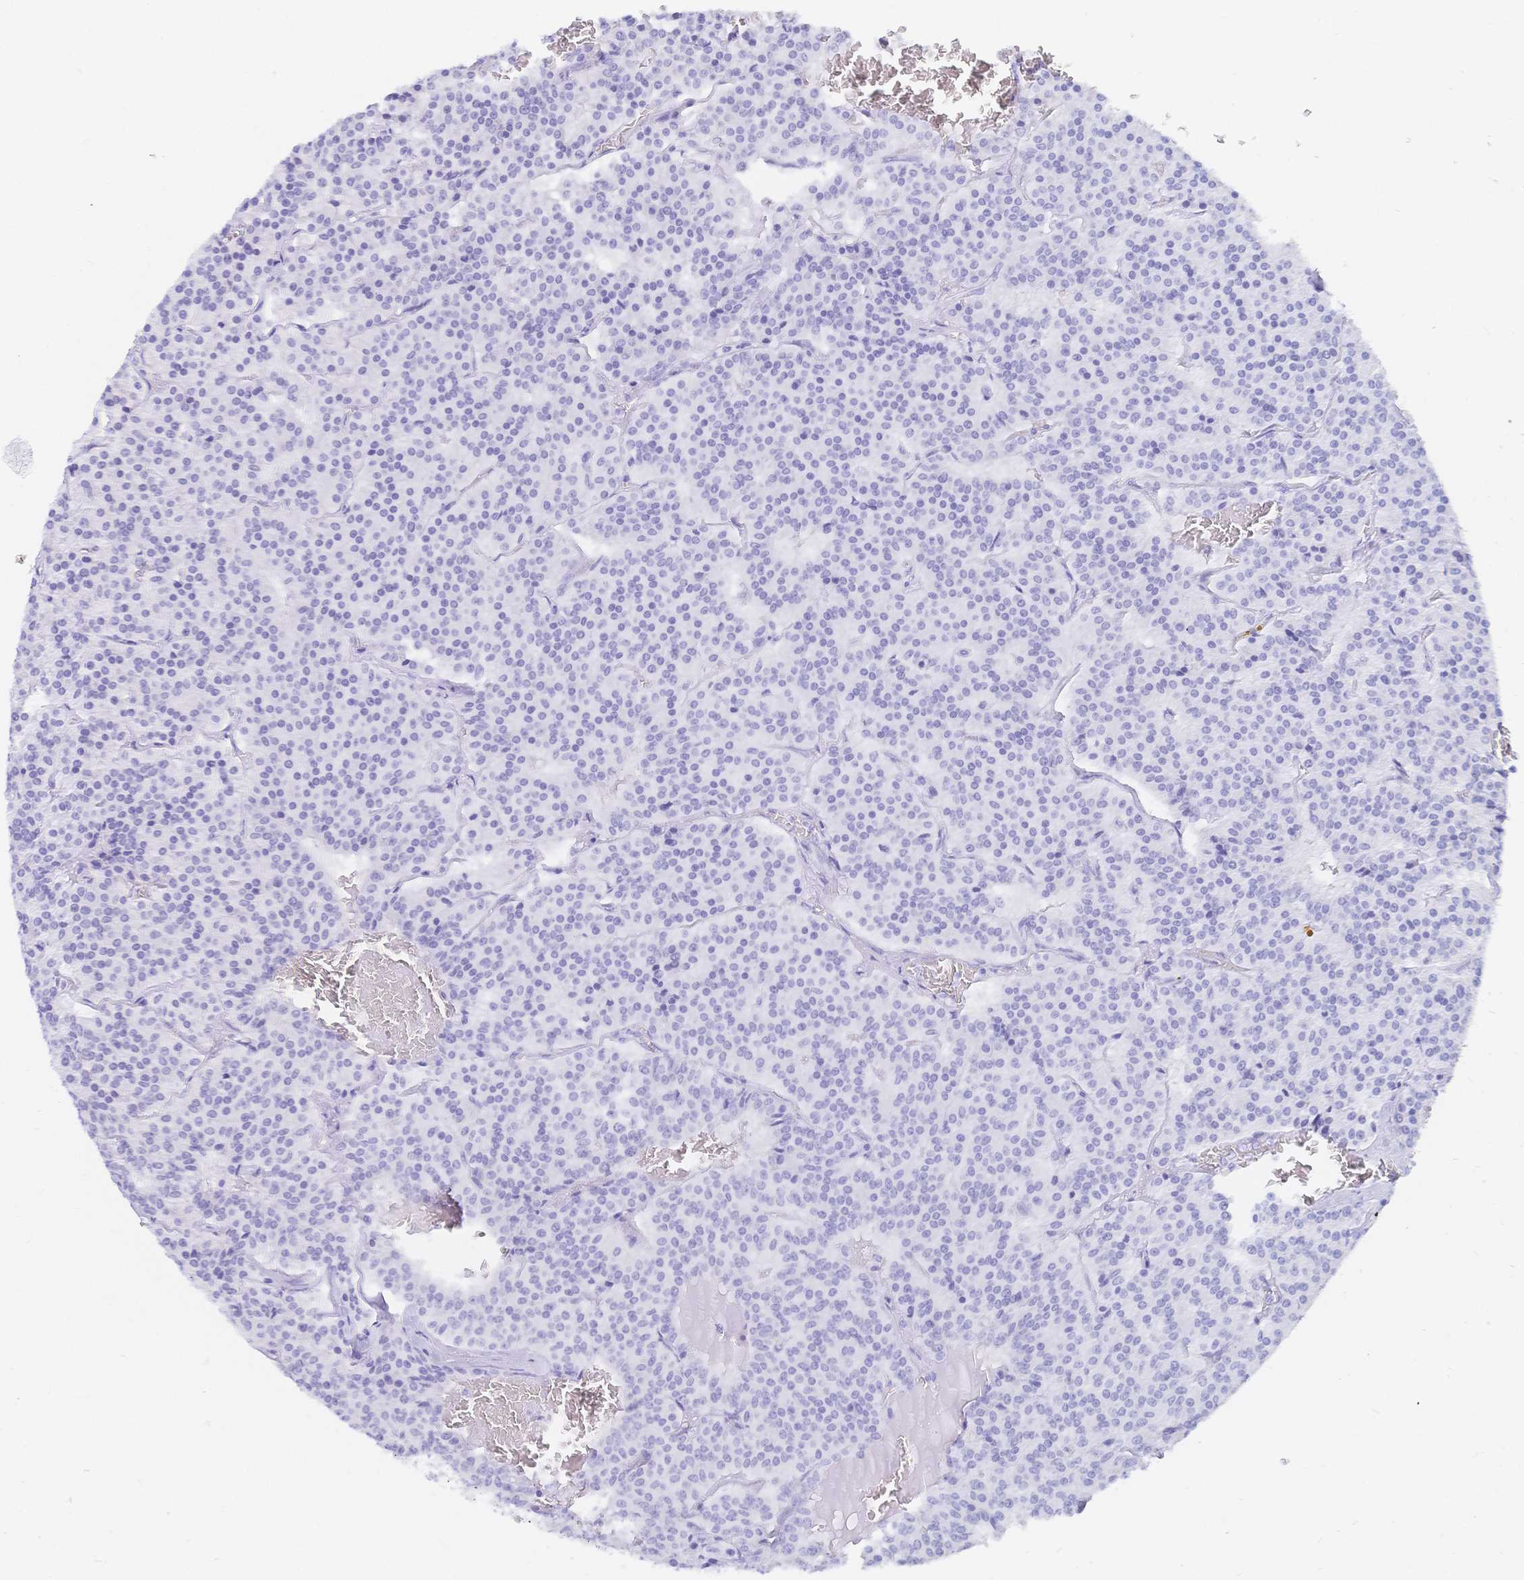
{"staining": {"intensity": "negative", "quantity": "none", "location": "none"}, "tissue": "carcinoid", "cell_type": "Tumor cells", "image_type": "cancer", "snomed": [{"axis": "morphology", "description": "Carcinoid, malignant, NOS"}, {"axis": "topography", "description": "Lung"}], "caption": "Tumor cells show no significant protein staining in carcinoid (malignant). (DAB (3,3'-diaminobenzidine) immunohistochemistry visualized using brightfield microscopy, high magnification).", "gene": "MEP1B", "patient": {"sex": "male", "age": 70}}